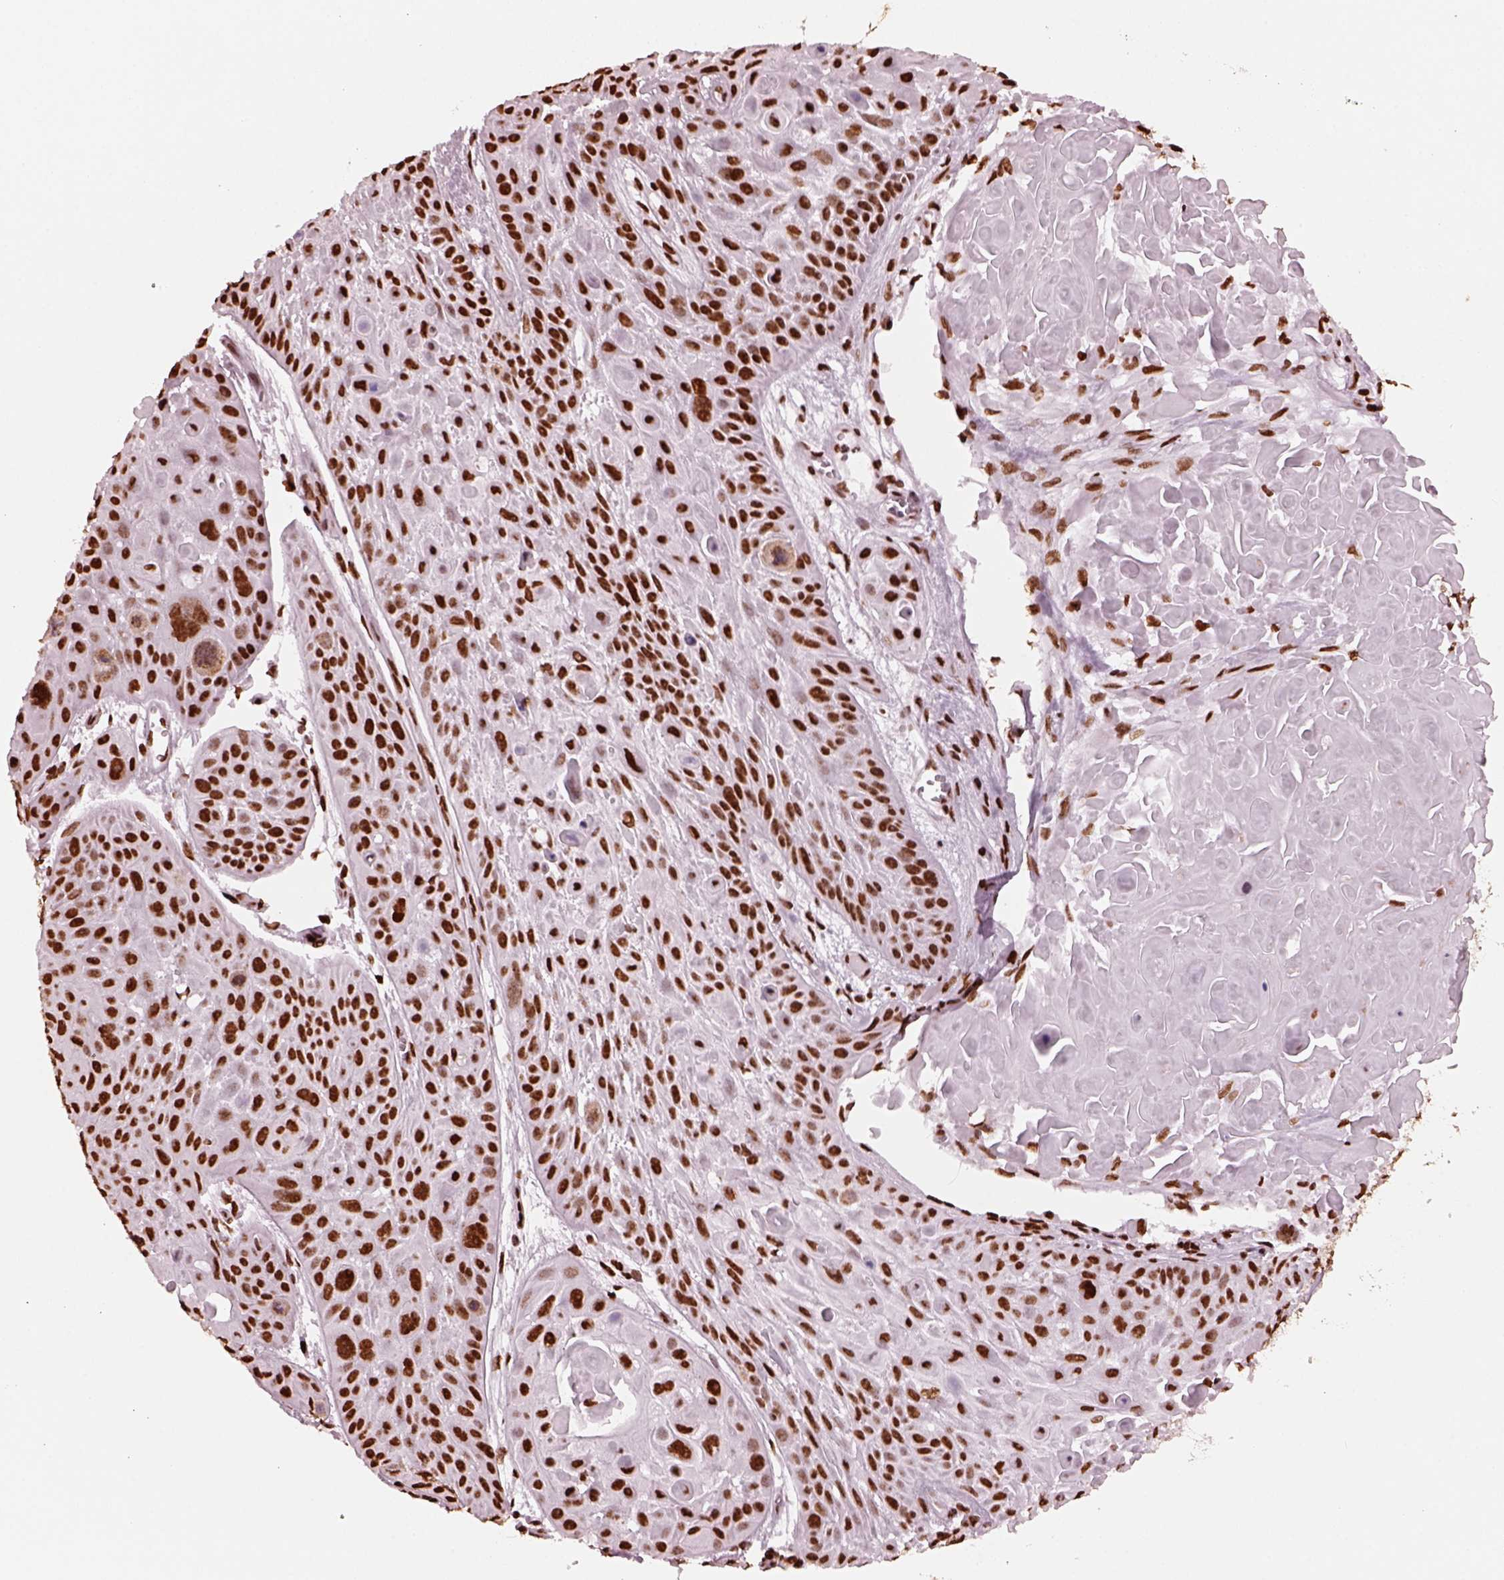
{"staining": {"intensity": "strong", "quantity": ">75%", "location": "nuclear"}, "tissue": "skin cancer", "cell_type": "Tumor cells", "image_type": "cancer", "snomed": [{"axis": "morphology", "description": "Squamous cell carcinoma, NOS"}, {"axis": "topography", "description": "Skin"}, {"axis": "topography", "description": "Anal"}], "caption": "A histopathology image of skin squamous cell carcinoma stained for a protein reveals strong nuclear brown staining in tumor cells. The protein is shown in brown color, while the nuclei are stained blue.", "gene": "CBFA2T3", "patient": {"sex": "female", "age": 75}}